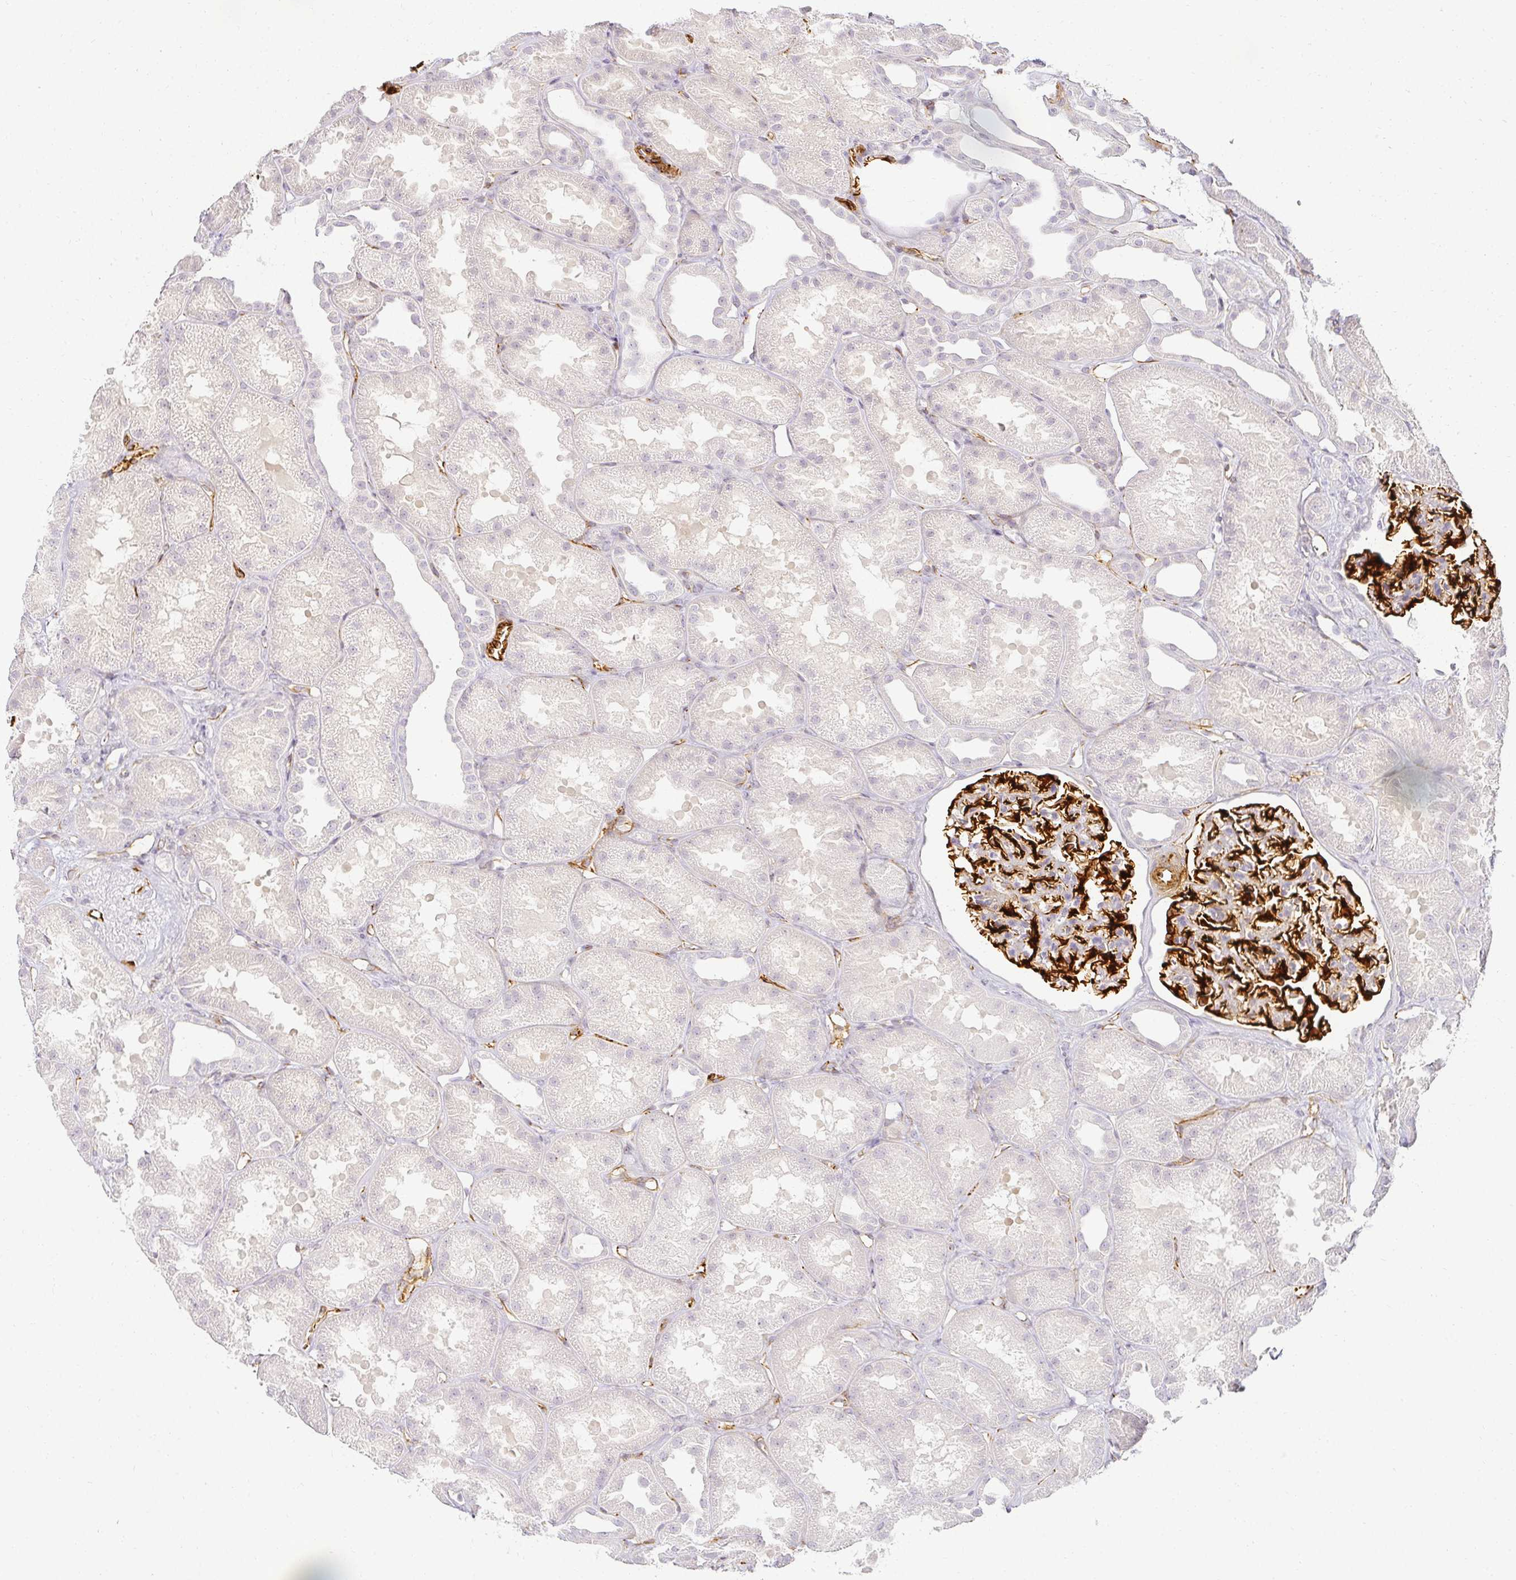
{"staining": {"intensity": "strong", "quantity": "25%-75%", "location": "cytoplasmic/membranous"}, "tissue": "kidney", "cell_type": "Cells in glomeruli", "image_type": "normal", "snomed": [{"axis": "morphology", "description": "Normal tissue, NOS"}, {"axis": "topography", "description": "Kidney"}], "caption": "Protein staining shows strong cytoplasmic/membranous expression in approximately 25%-75% of cells in glomeruli in normal kidney.", "gene": "ACAN", "patient": {"sex": "male", "age": 61}}